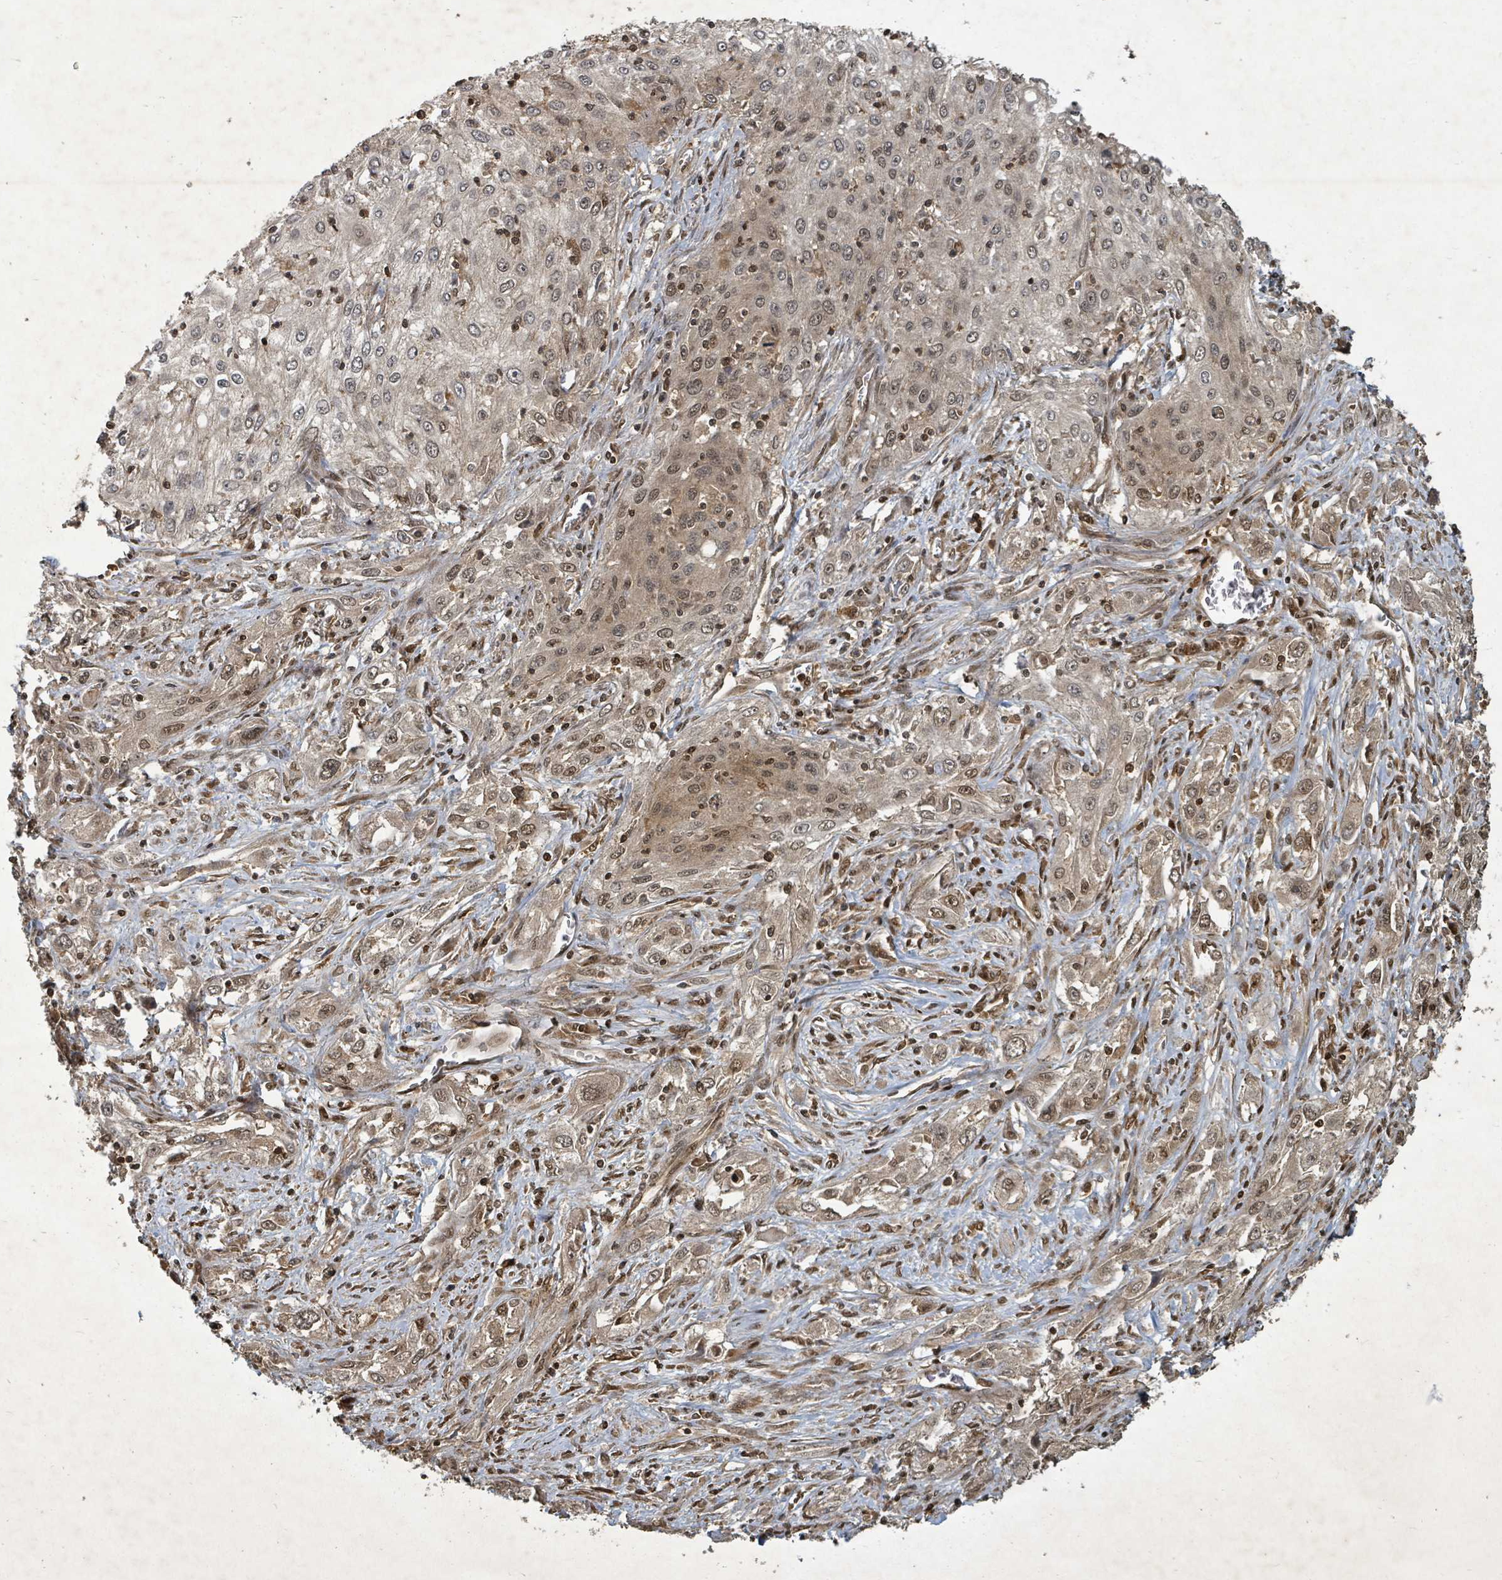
{"staining": {"intensity": "weak", "quantity": ">75%", "location": "cytoplasmic/membranous,nuclear"}, "tissue": "lung cancer", "cell_type": "Tumor cells", "image_type": "cancer", "snomed": [{"axis": "morphology", "description": "Squamous cell carcinoma, NOS"}, {"axis": "topography", "description": "Lung"}], "caption": "Approximately >75% of tumor cells in lung cancer (squamous cell carcinoma) show weak cytoplasmic/membranous and nuclear protein staining as visualized by brown immunohistochemical staining.", "gene": "KDM4E", "patient": {"sex": "female", "age": 69}}